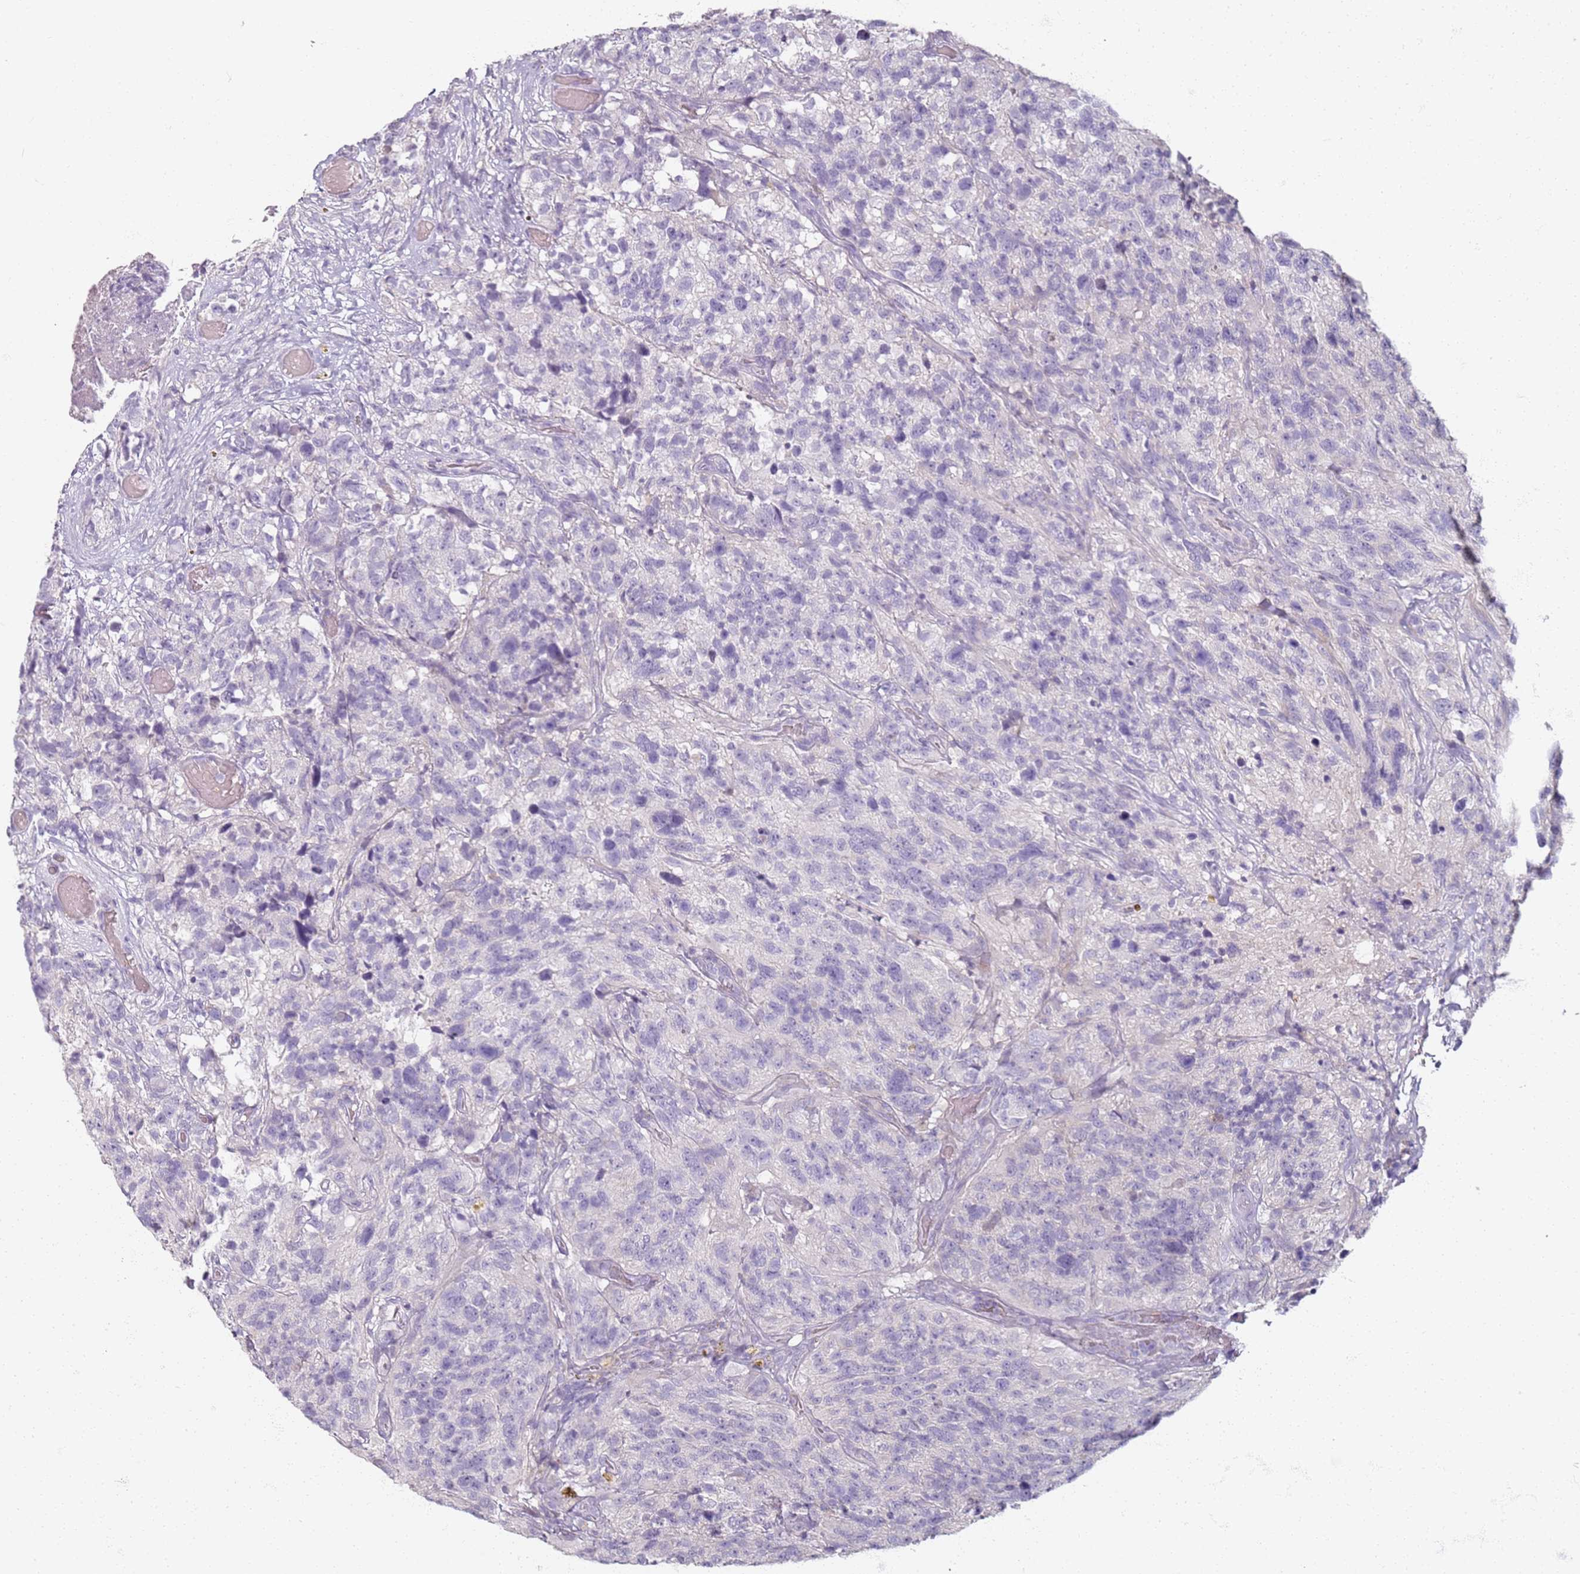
{"staining": {"intensity": "negative", "quantity": "none", "location": "none"}, "tissue": "glioma", "cell_type": "Tumor cells", "image_type": "cancer", "snomed": [{"axis": "morphology", "description": "Glioma, malignant, High grade"}, {"axis": "topography", "description": "Brain"}], "caption": "The histopathology image reveals no staining of tumor cells in glioma.", "gene": "CD40LG", "patient": {"sex": "male", "age": 69}}